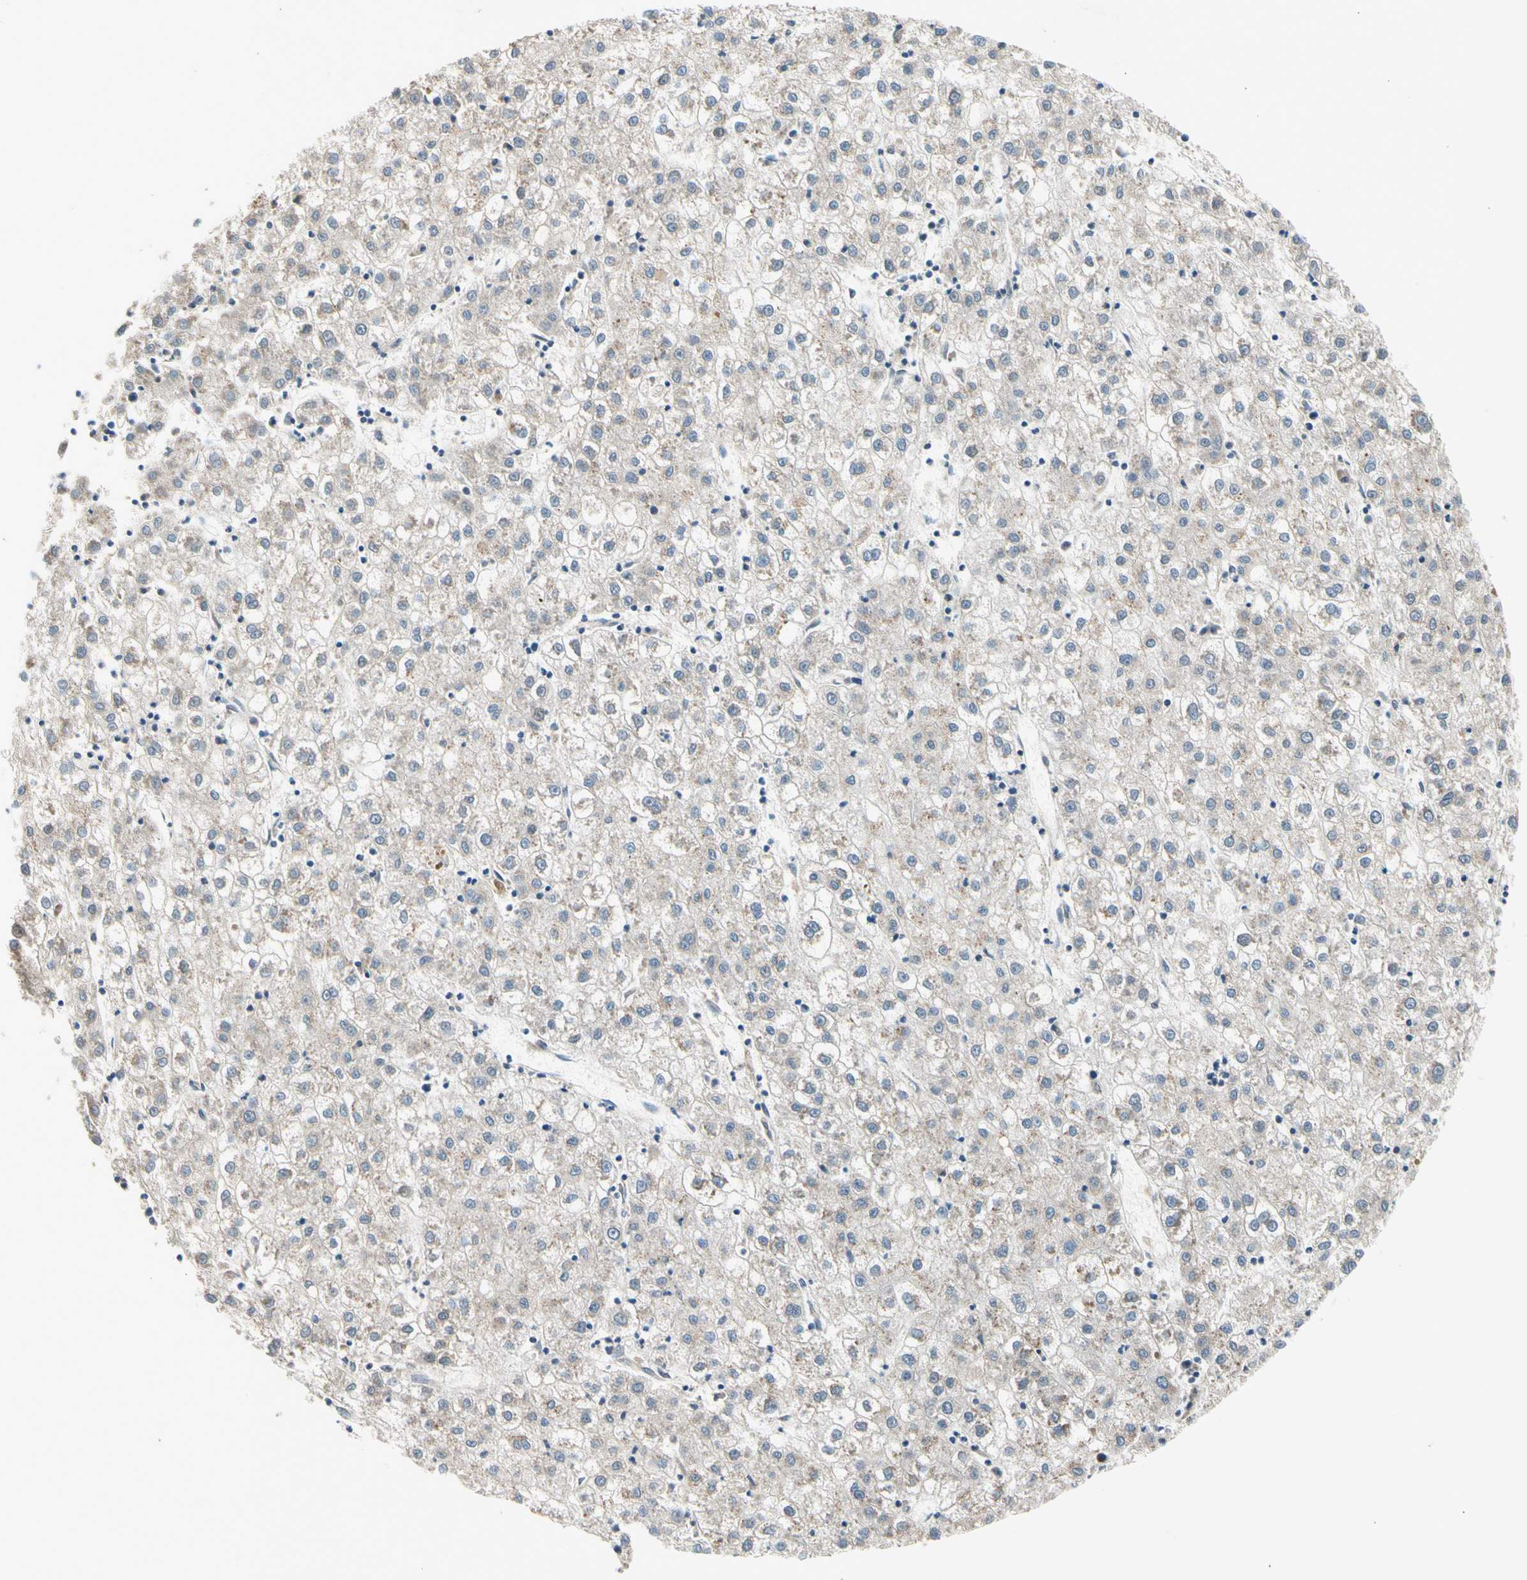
{"staining": {"intensity": "weak", "quantity": ">75%", "location": "cytoplasmic/membranous"}, "tissue": "liver cancer", "cell_type": "Tumor cells", "image_type": "cancer", "snomed": [{"axis": "morphology", "description": "Carcinoma, Hepatocellular, NOS"}, {"axis": "topography", "description": "Liver"}], "caption": "Weak cytoplasmic/membranous staining is identified in about >75% of tumor cells in liver hepatocellular carcinoma. (IHC, brightfield microscopy, high magnification).", "gene": "NPHP3", "patient": {"sex": "male", "age": 72}}